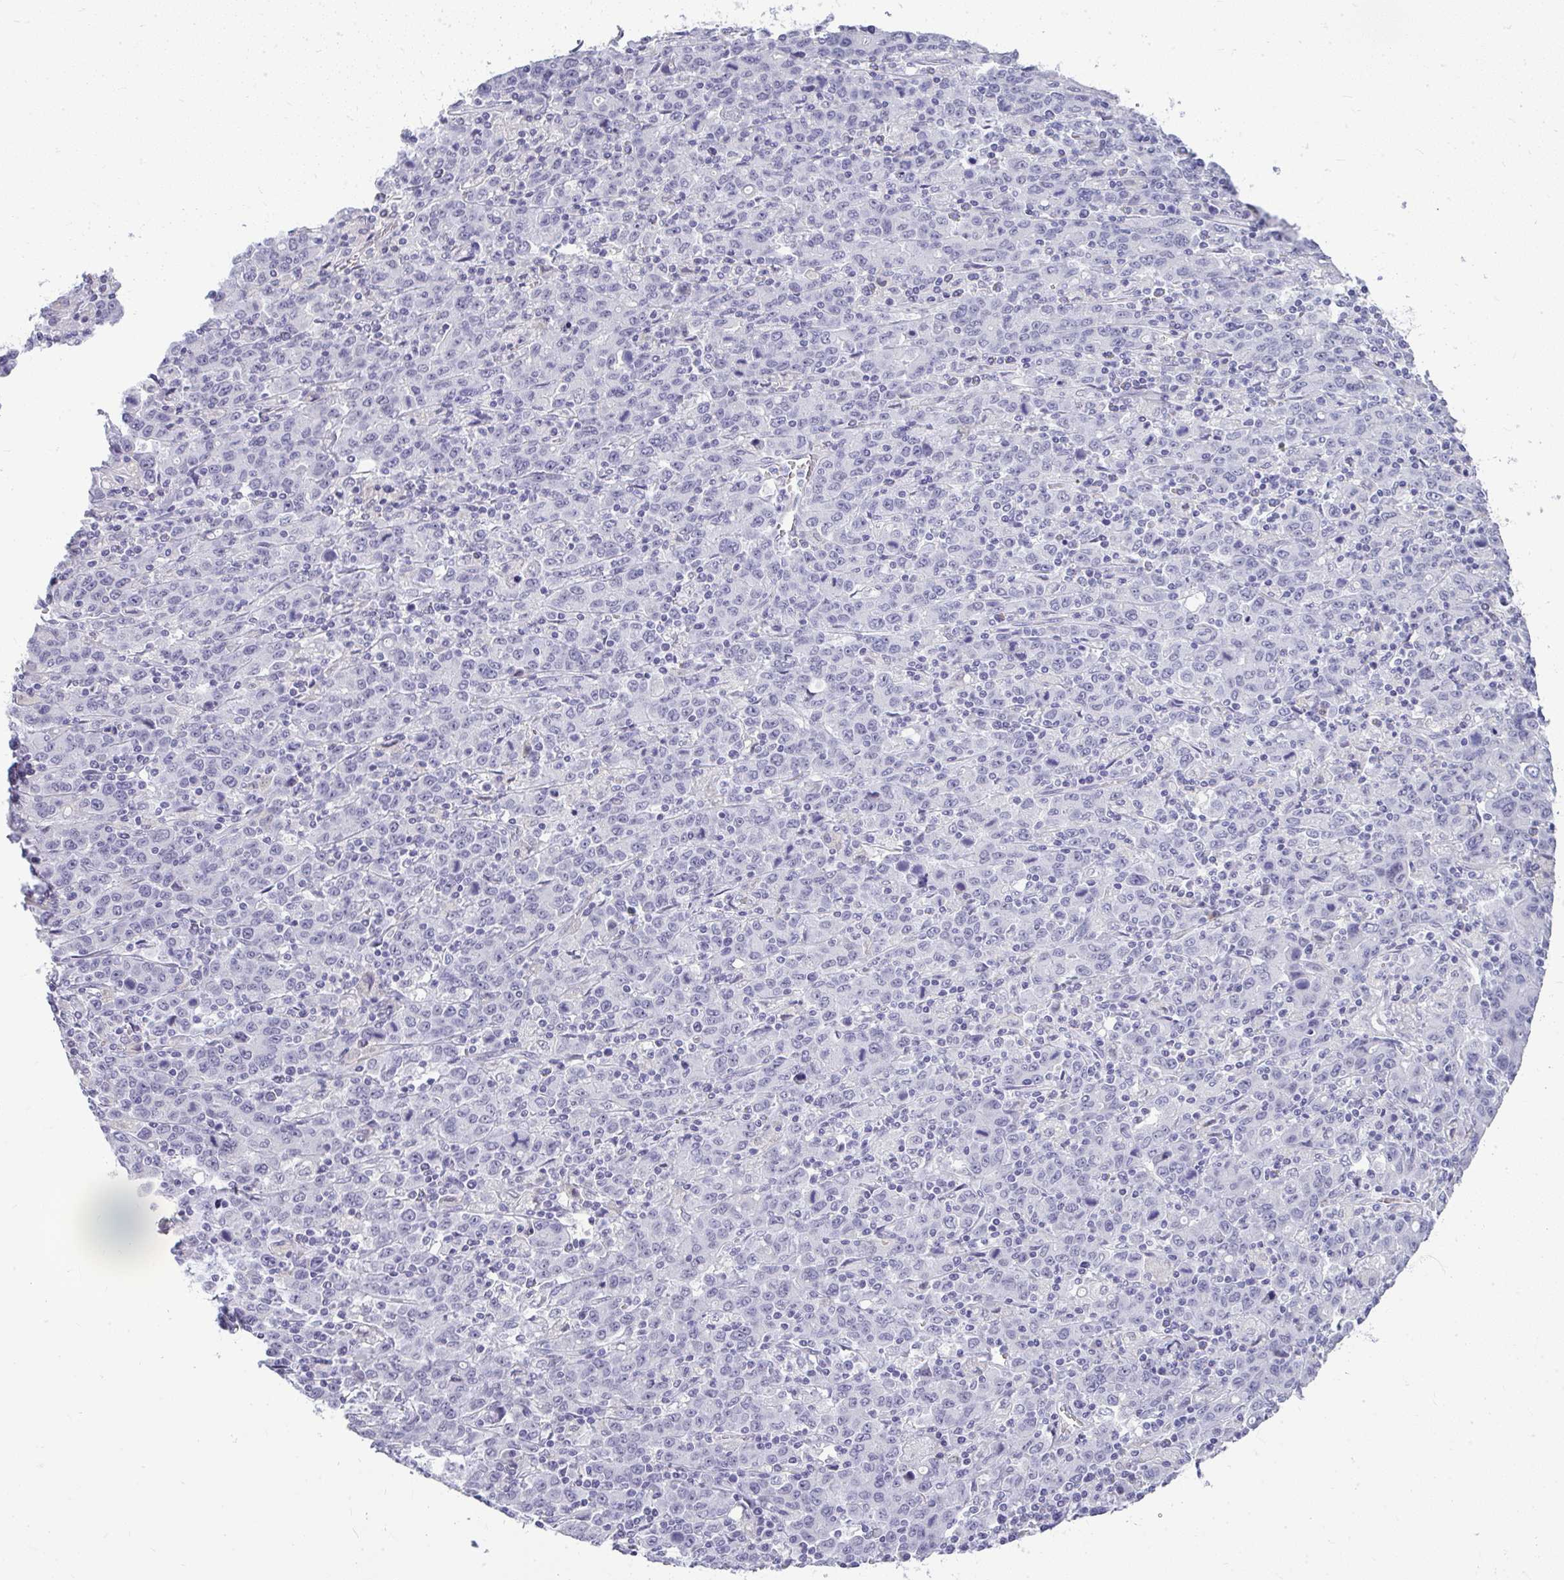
{"staining": {"intensity": "negative", "quantity": "none", "location": "none"}, "tissue": "stomach cancer", "cell_type": "Tumor cells", "image_type": "cancer", "snomed": [{"axis": "morphology", "description": "Adenocarcinoma, NOS"}, {"axis": "topography", "description": "Stomach, upper"}], "caption": "High magnification brightfield microscopy of adenocarcinoma (stomach) stained with DAB (3,3'-diaminobenzidine) (brown) and counterstained with hematoxylin (blue): tumor cells show no significant expression.", "gene": "TEX33", "patient": {"sex": "male", "age": 69}}